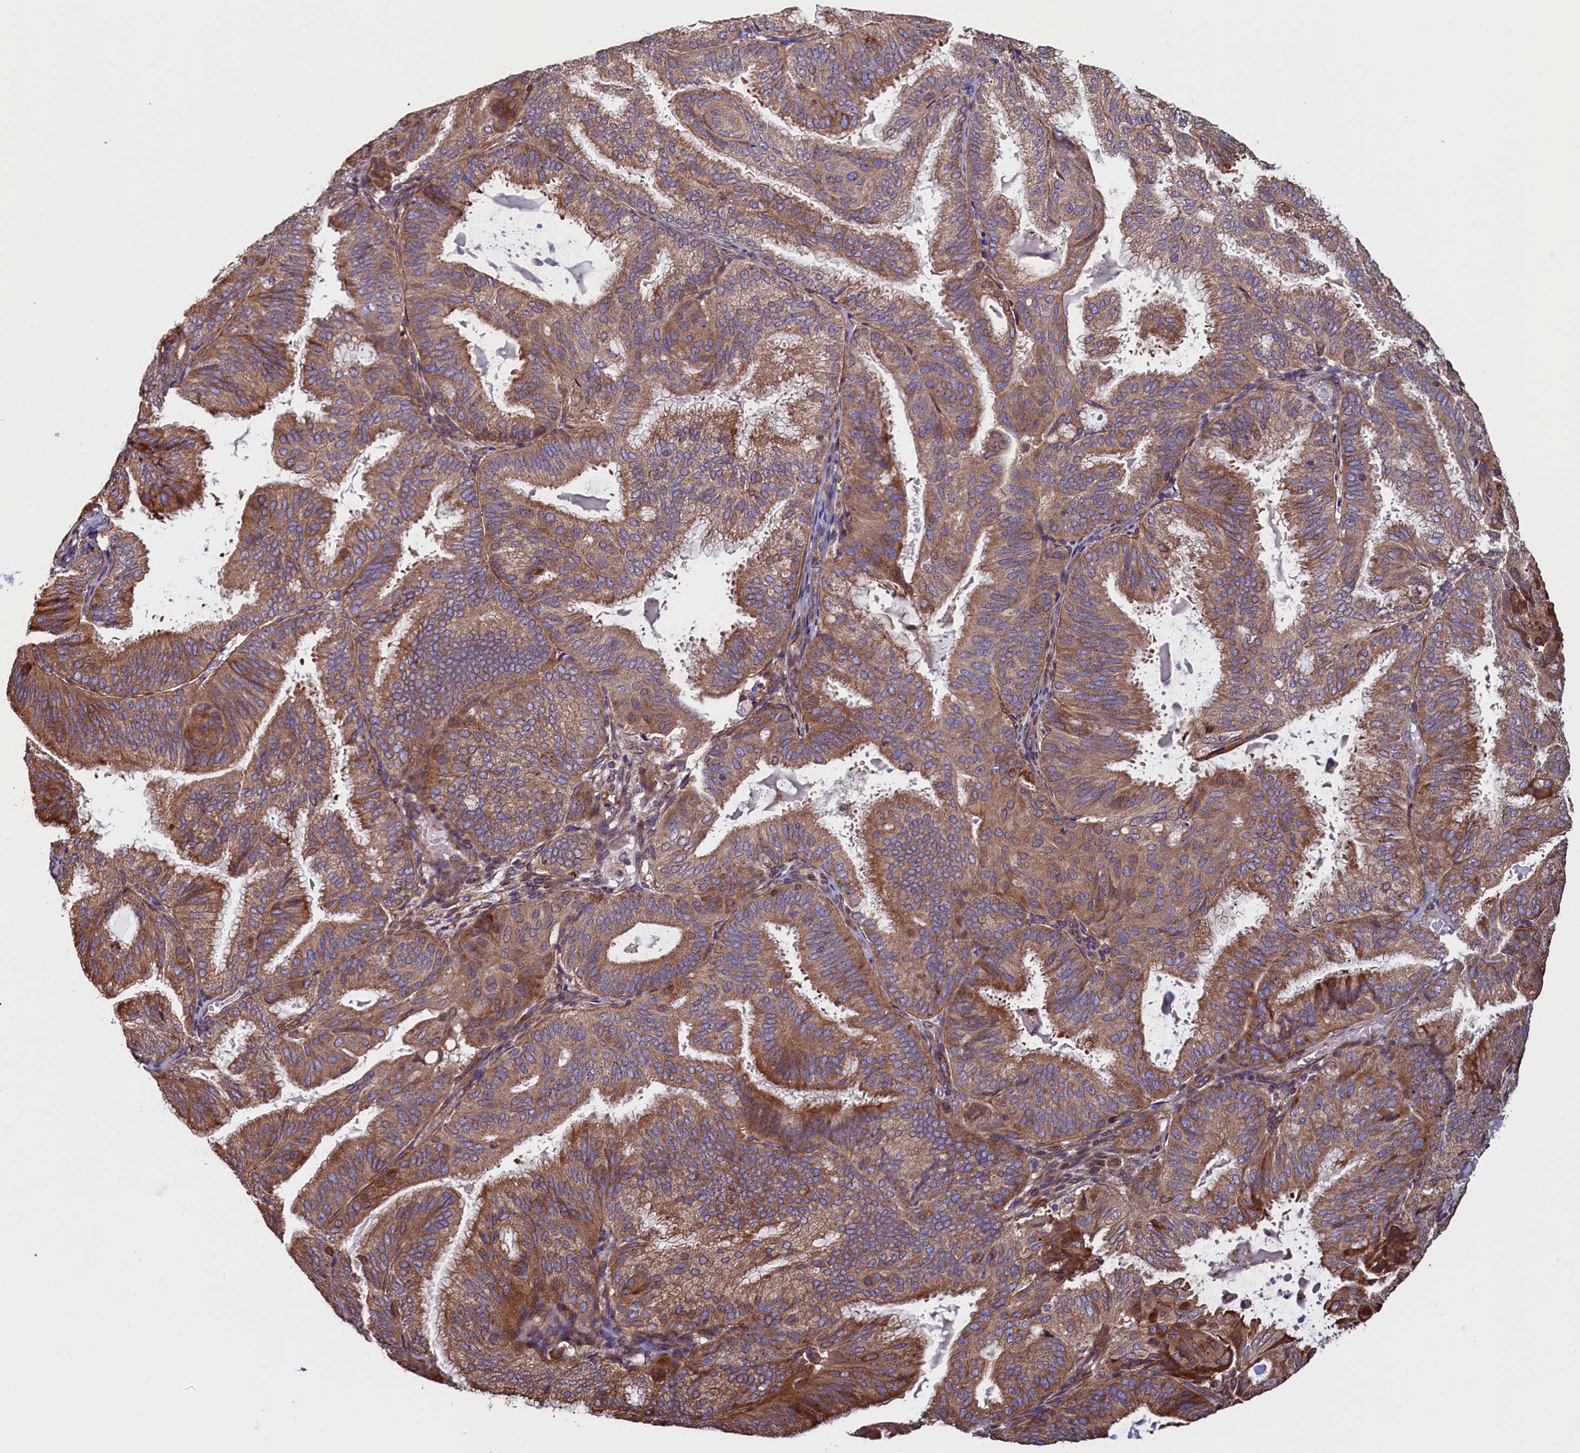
{"staining": {"intensity": "moderate", "quantity": ">75%", "location": "cytoplasmic/membranous"}, "tissue": "endometrial cancer", "cell_type": "Tumor cells", "image_type": "cancer", "snomed": [{"axis": "morphology", "description": "Adenocarcinoma, NOS"}, {"axis": "topography", "description": "Endometrium"}], "caption": "Immunohistochemistry (IHC) (DAB) staining of human endometrial cancer reveals moderate cytoplasmic/membranous protein staining in about >75% of tumor cells.", "gene": "ATXN2L", "patient": {"sex": "female", "age": 49}}